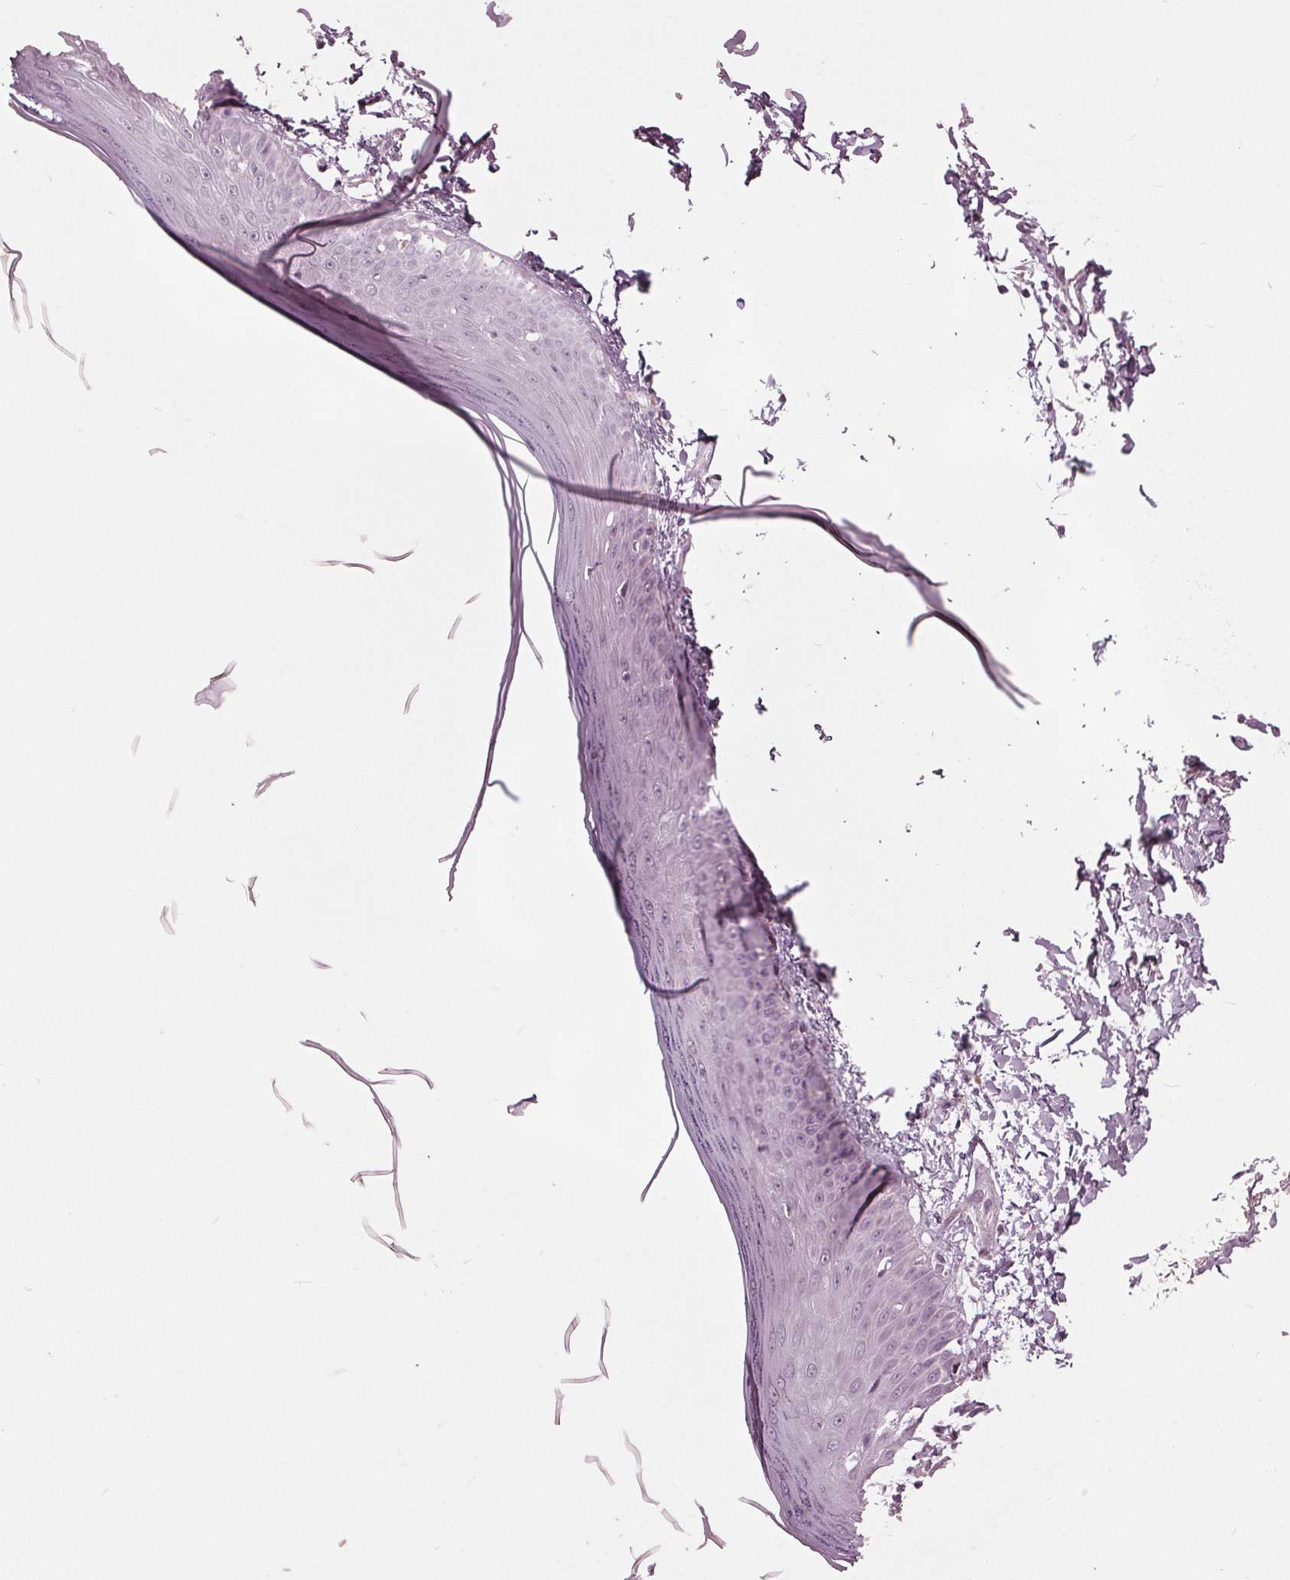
{"staining": {"intensity": "negative", "quantity": "none", "location": "none"}, "tissue": "skin", "cell_type": "Fibroblasts", "image_type": "normal", "snomed": [{"axis": "morphology", "description": "Normal tissue, NOS"}, {"axis": "topography", "description": "Skin"}], "caption": "Protein analysis of normal skin displays no significant positivity in fibroblasts. Nuclei are stained in blue.", "gene": "CLN6", "patient": {"sex": "female", "age": 62}}